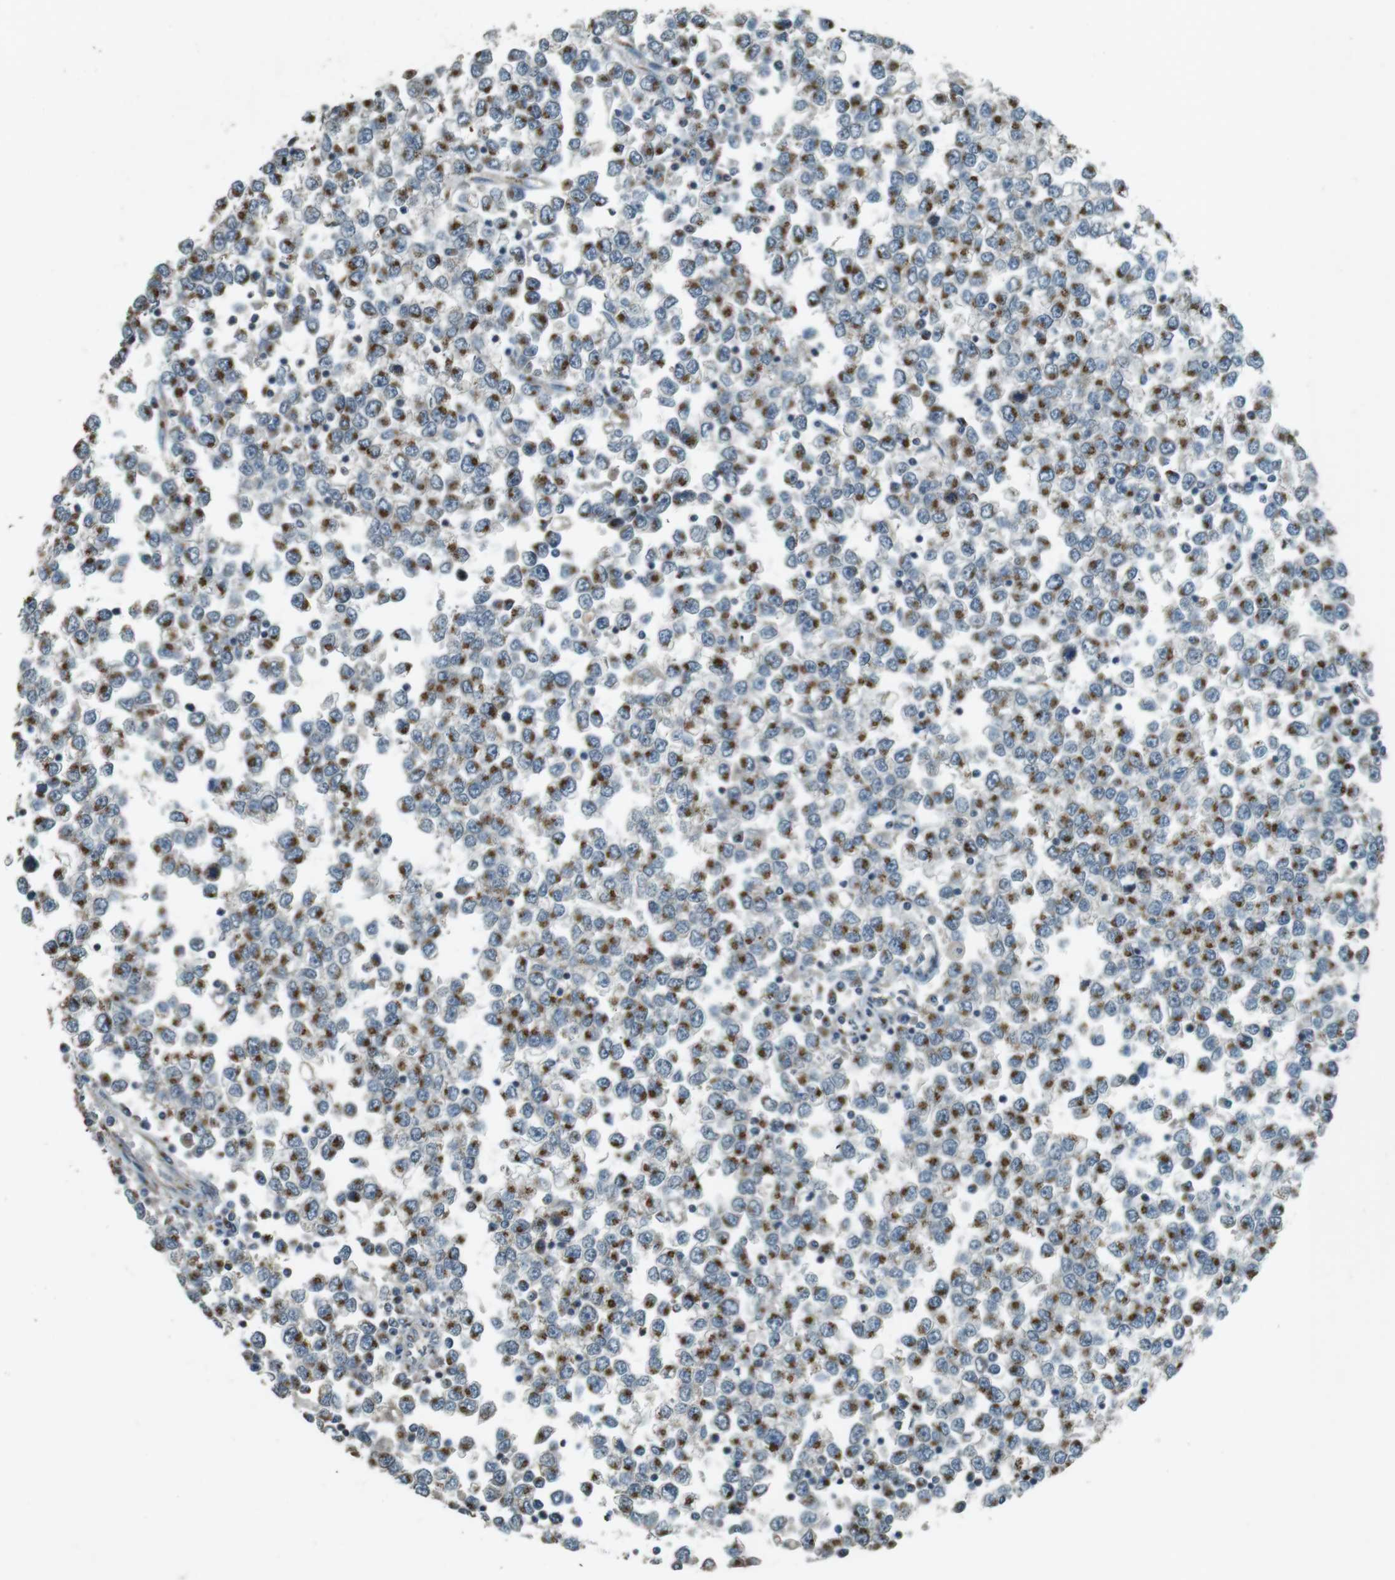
{"staining": {"intensity": "moderate", "quantity": ">75%", "location": "cytoplasmic/membranous"}, "tissue": "testis cancer", "cell_type": "Tumor cells", "image_type": "cancer", "snomed": [{"axis": "morphology", "description": "Seminoma, NOS"}, {"axis": "topography", "description": "Testis"}], "caption": "Approximately >75% of tumor cells in human testis cancer (seminoma) reveal moderate cytoplasmic/membranous protein expression as visualized by brown immunohistochemical staining.", "gene": "TMEM115", "patient": {"sex": "male", "age": 65}}